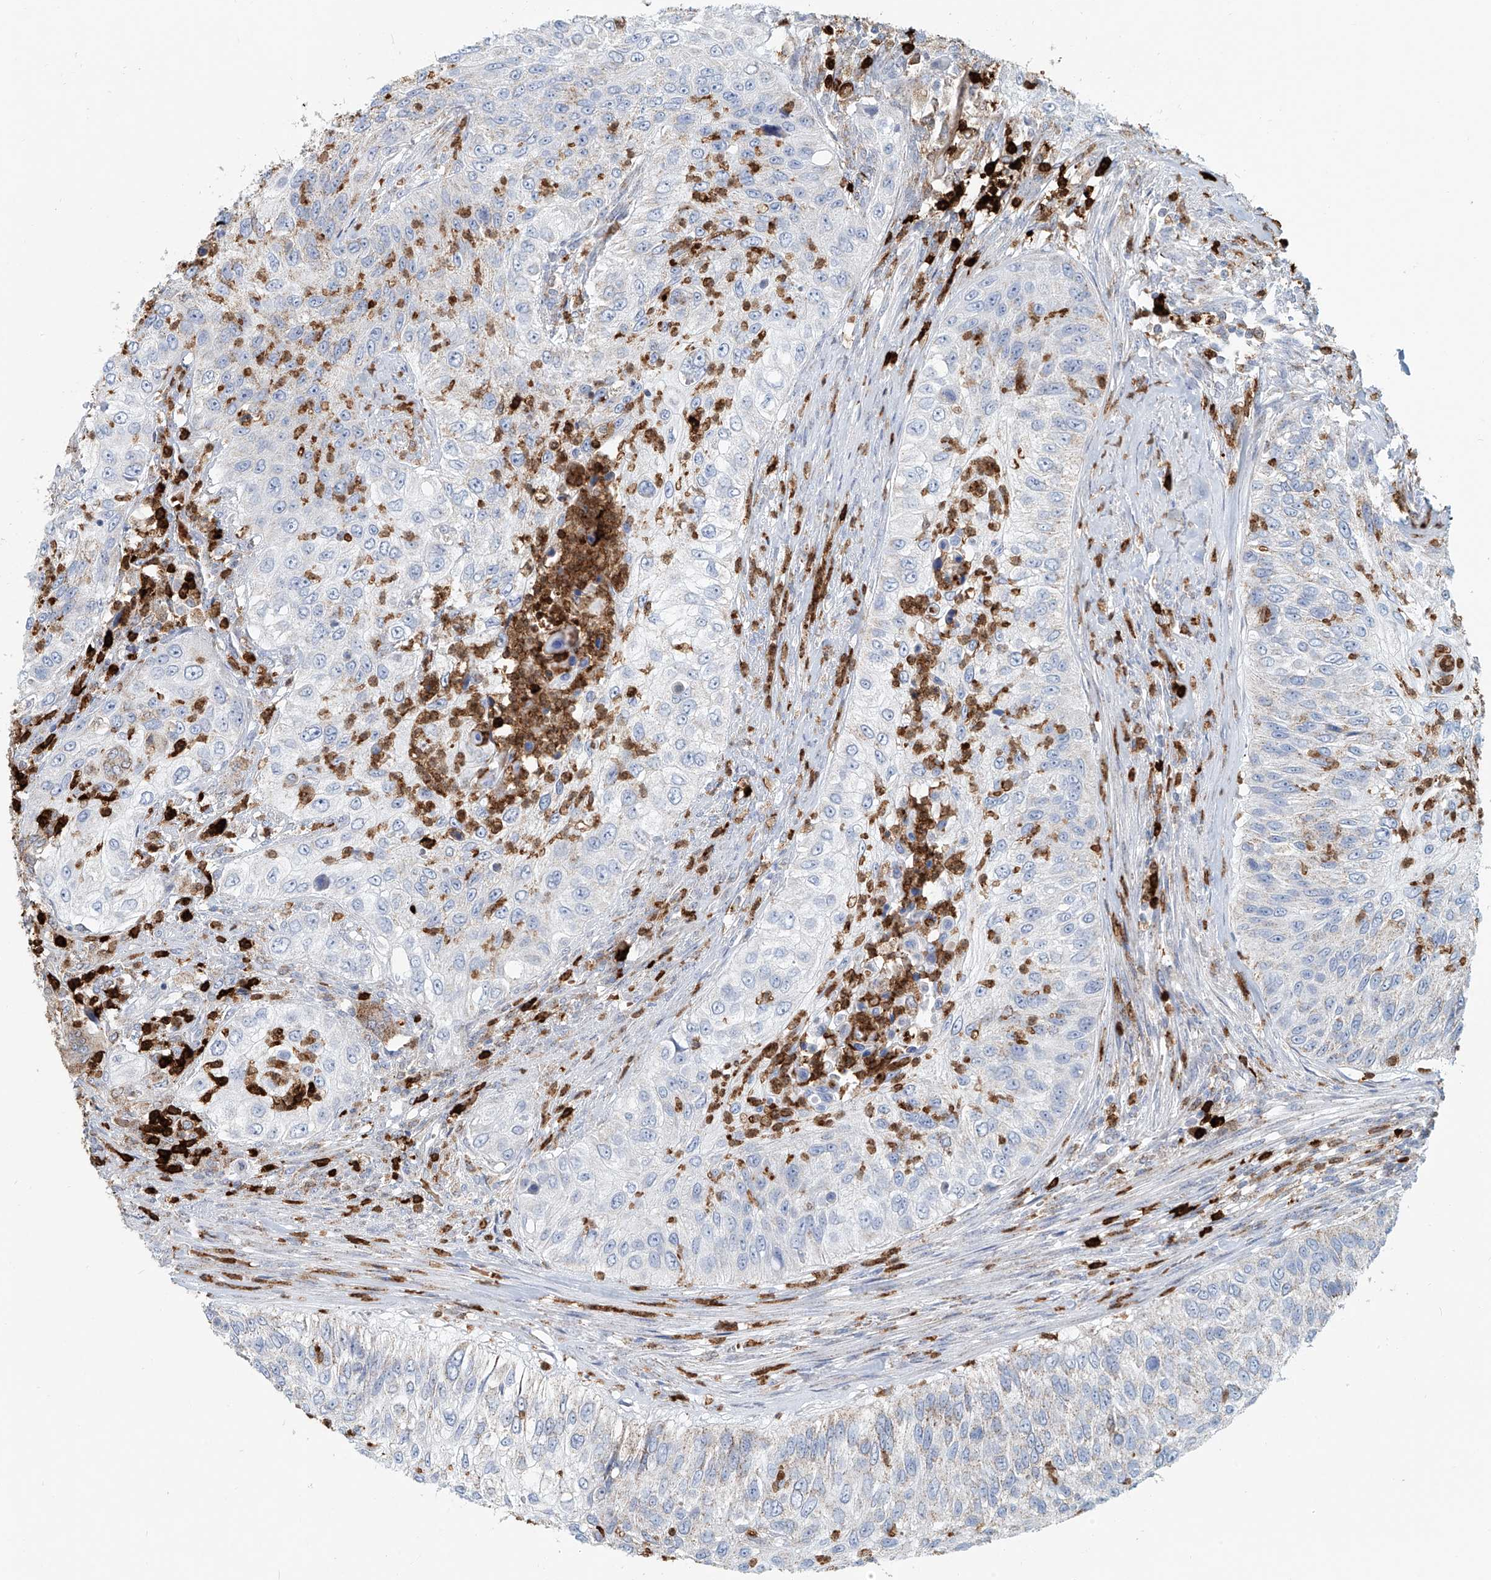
{"staining": {"intensity": "negative", "quantity": "none", "location": "none"}, "tissue": "urothelial cancer", "cell_type": "Tumor cells", "image_type": "cancer", "snomed": [{"axis": "morphology", "description": "Urothelial carcinoma, High grade"}, {"axis": "topography", "description": "Urinary bladder"}], "caption": "Immunohistochemistry (IHC) of high-grade urothelial carcinoma shows no expression in tumor cells.", "gene": "PTPRA", "patient": {"sex": "female", "age": 60}}